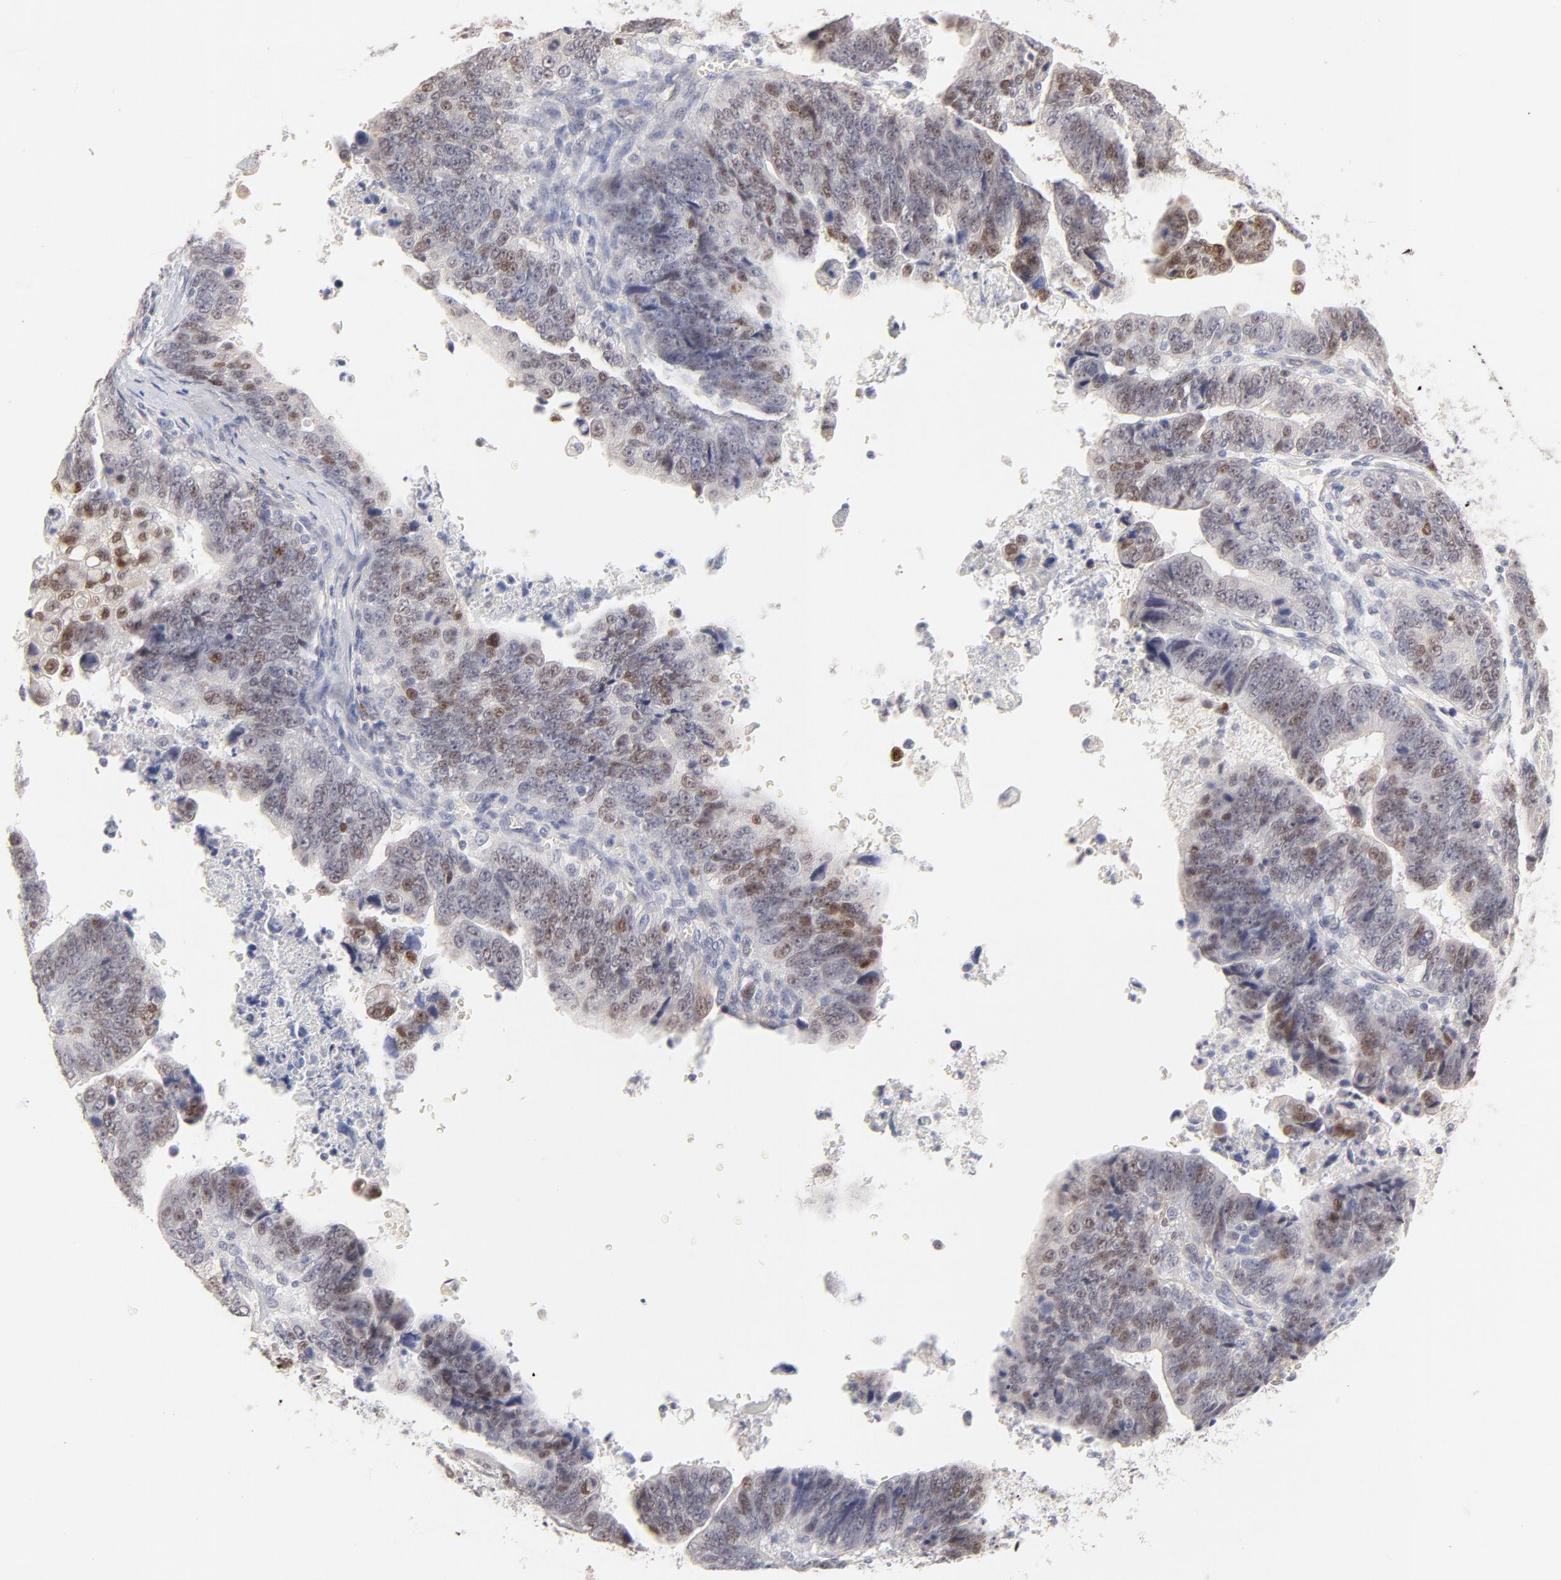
{"staining": {"intensity": "weak", "quantity": "25%-75%", "location": "nuclear"}, "tissue": "stomach cancer", "cell_type": "Tumor cells", "image_type": "cancer", "snomed": [{"axis": "morphology", "description": "Adenocarcinoma, NOS"}, {"axis": "topography", "description": "Stomach, upper"}], "caption": "Immunohistochemical staining of stomach adenocarcinoma exhibits low levels of weak nuclear staining in approximately 25%-75% of tumor cells. The staining is performed using DAB brown chromogen to label protein expression. The nuclei are counter-stained blue using hematoxylin.", "gene": "ELF3", "patient": {"sex": "female", "age": 50}}